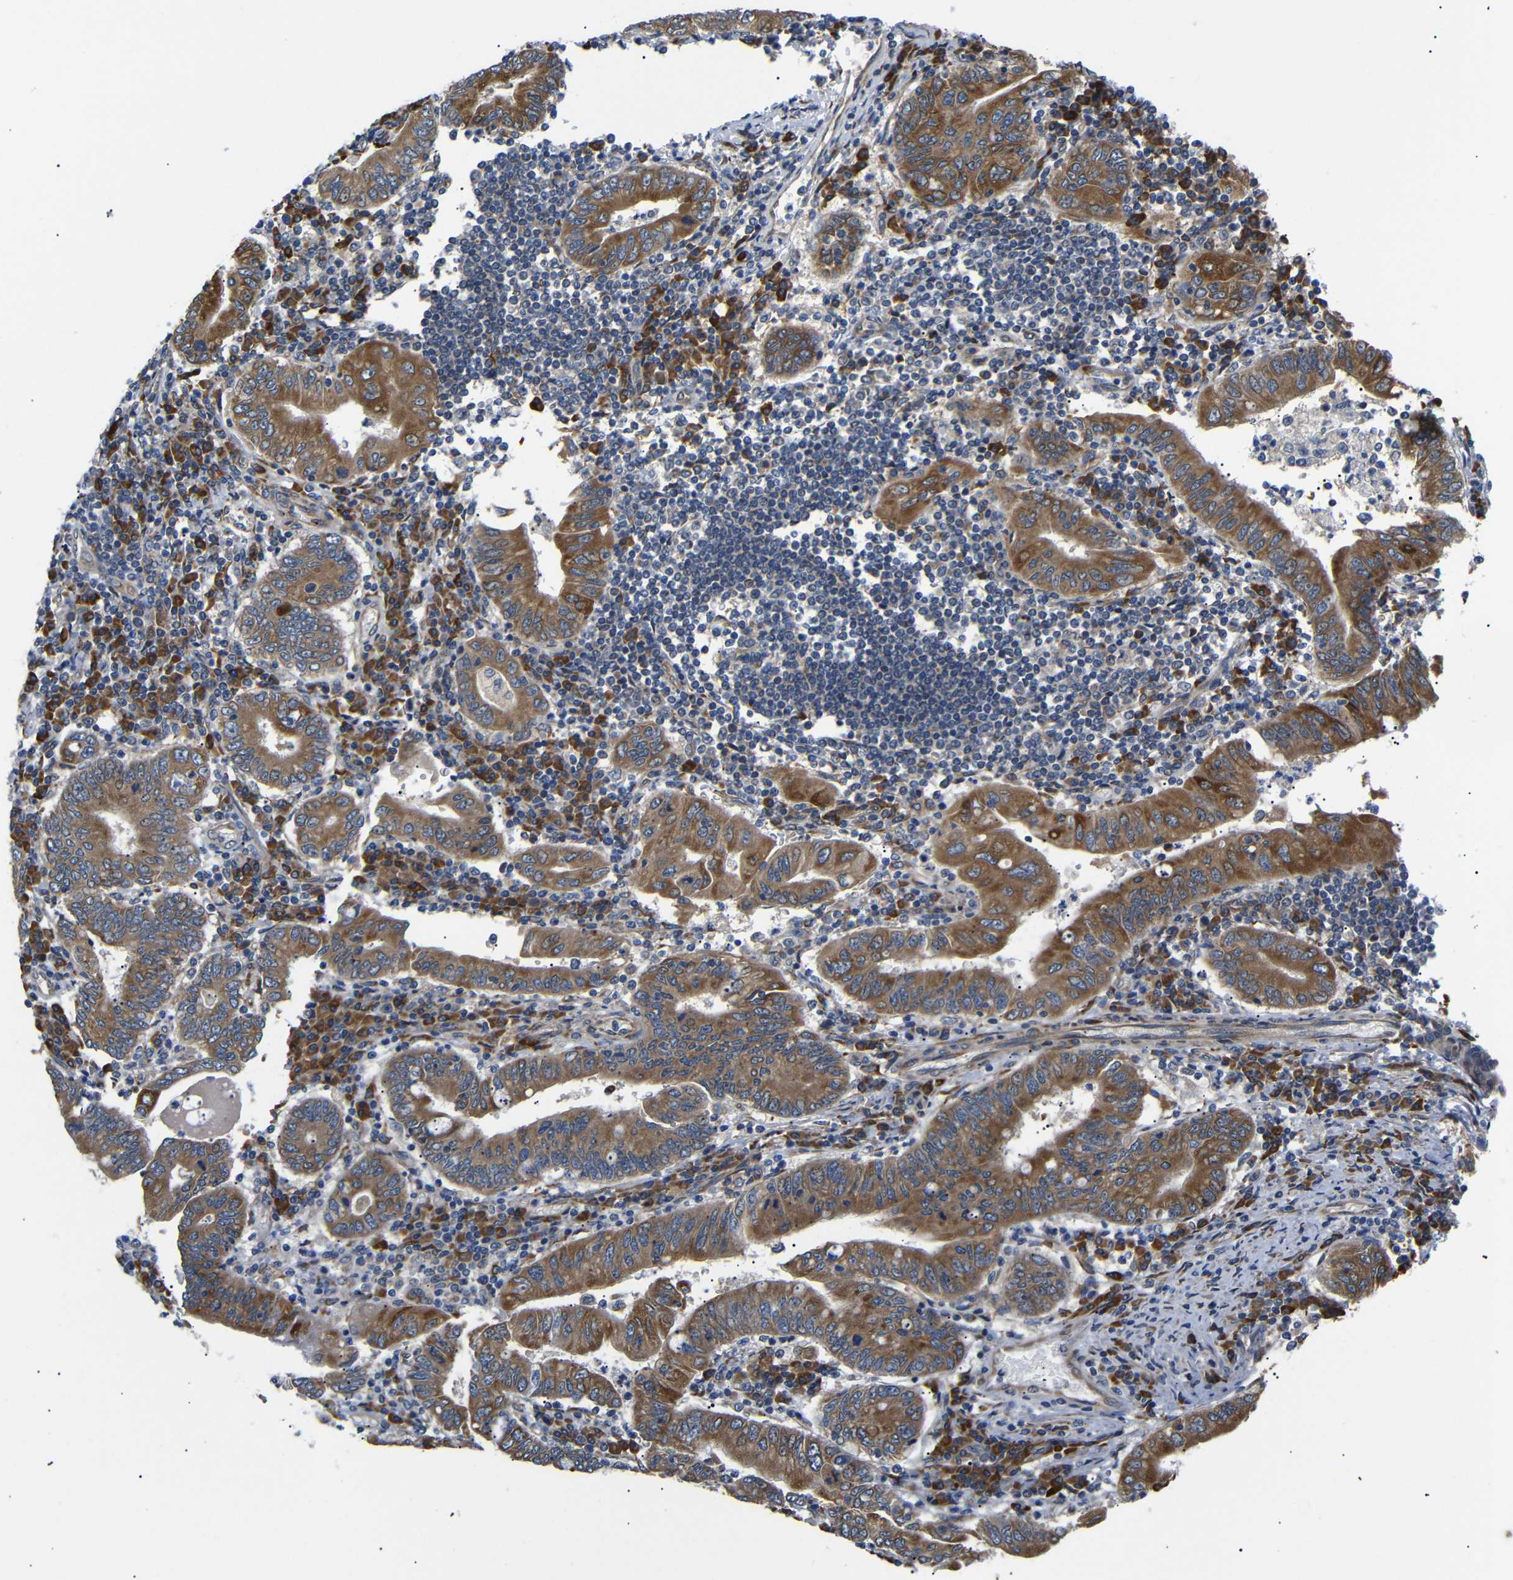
{"staining": {"intensity": "moderate", "quantity": ">75%", "location": "cytoplasmic/membranous"}, "tissue": "stomach cancer", "cell_type": "Tumor cells", "image_type": "cancer", "snomed": [{"axis": "morphology", "description": "Normal tissue, NOS"}, {"axis": "morphology", "description": "Adenocarcinoma, NOS"}, {"axis": "topography", "description": "Esophagus"}, {"axis": "topography", "description": "Stomach, upper"}, {"axis": "topography", "description": "Peripheral nerve tissue"}], "caption": "Immunohistochemical staining of human stomach adenocarcinoma exhibits moderate cytoplasmic/membranous protein staining in about >75% of tumor cells.", "gene": "KANK4", "patient": {"sex": "male", "age": 62}}